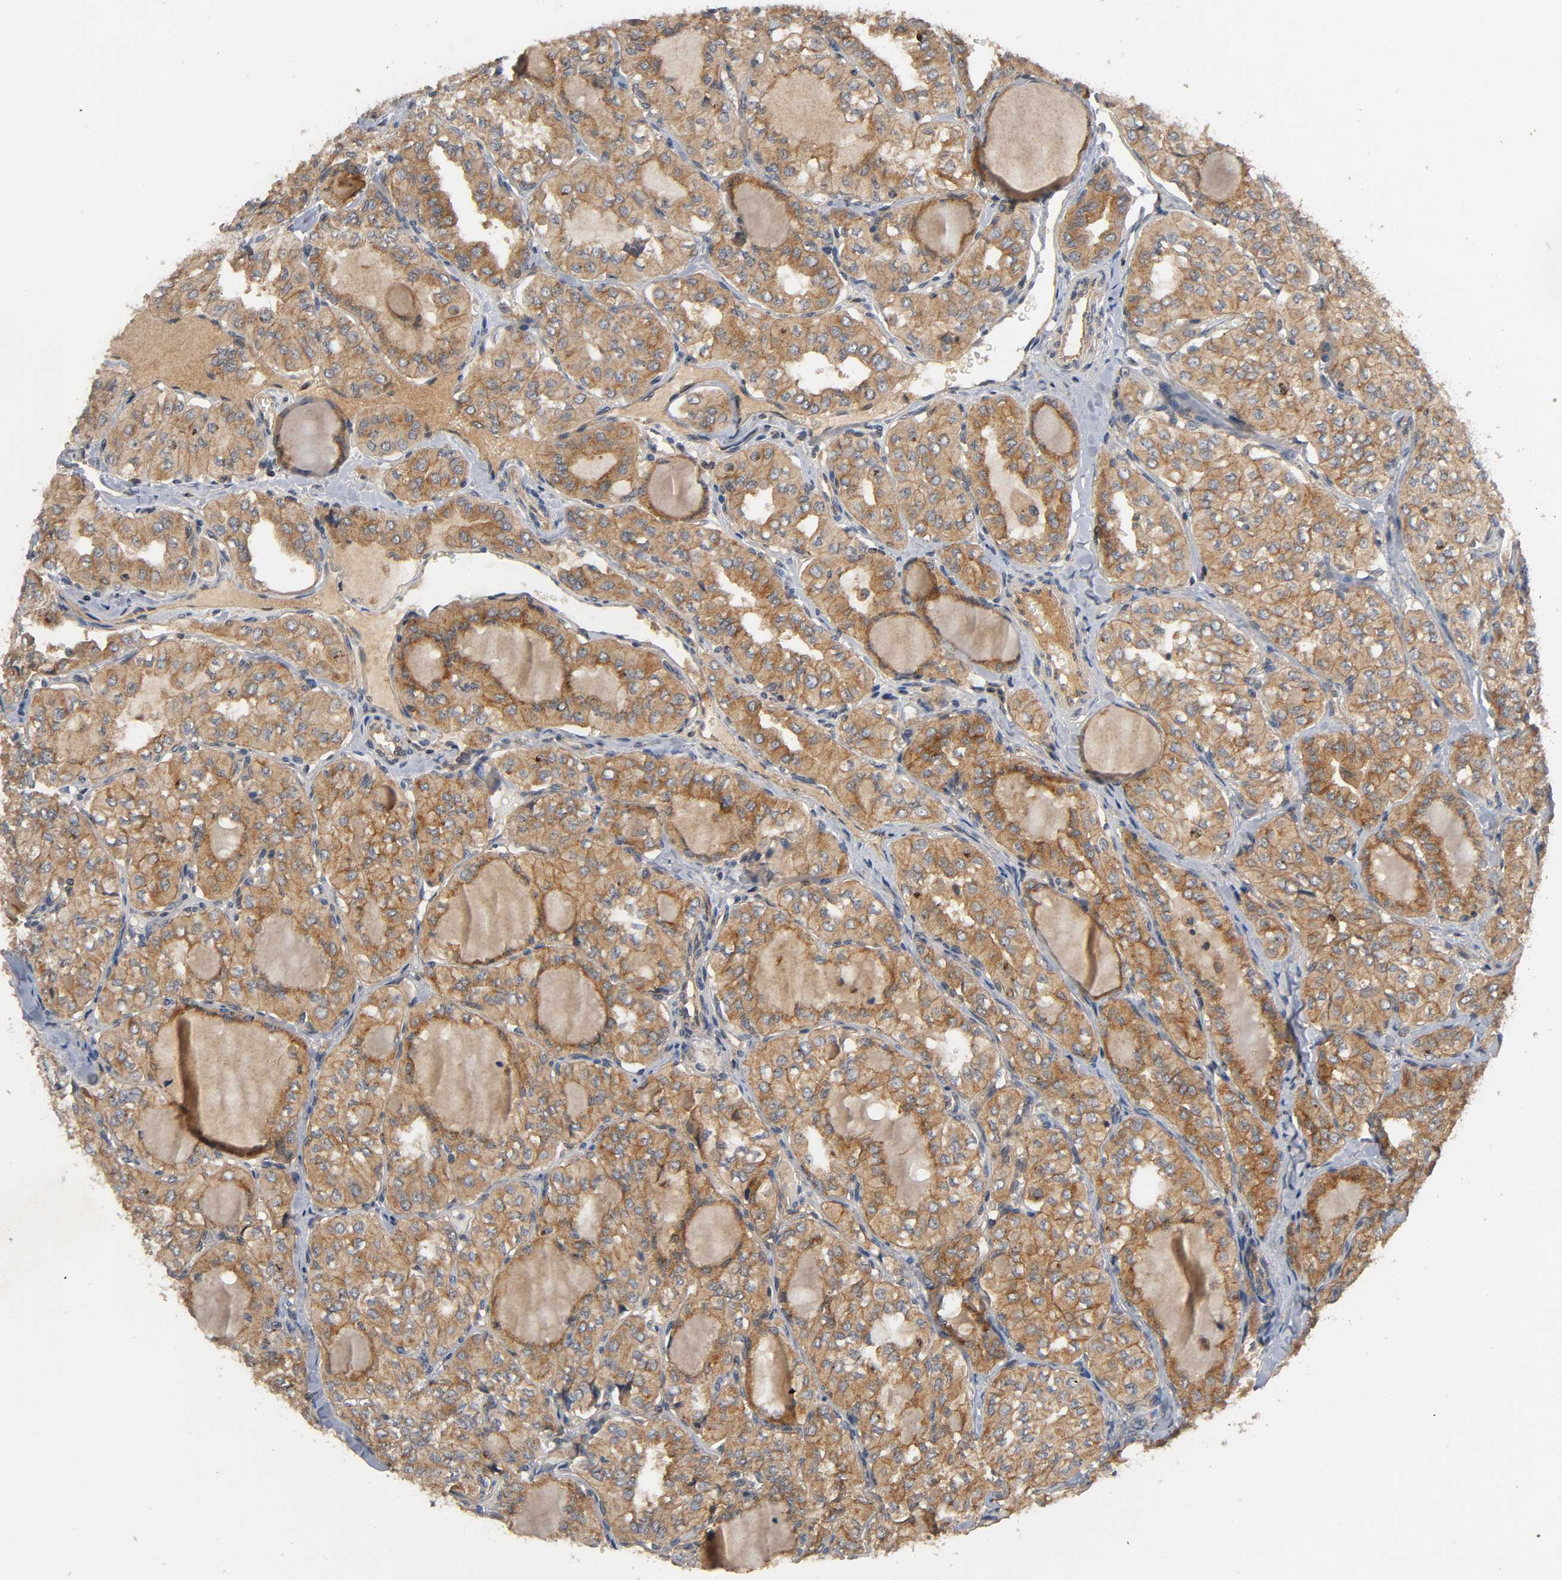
{"staining": {"intensity": "moderate", "quantity": ">75%", "location": "cytoplasmic/membranous"}, "tissue": "thyroid cancer", "cell_type": "Tumor cells", "image_type": "cancer", "snomed": [{"axis": "morphology", "description": "Papillary adenocarcinoma, NOS"}, {"axis": "topography", "description": "Thyroid gland"}], "caption": "An image showing moderate cytoplasmic/membranous positivity in about >75% of tumor cells in thyroid papillary adenocarcinoma, as visualized by brown immunohistochemical staining.", "gene": "IKBKB", "patient": {"sex": "male", "age": 20}}